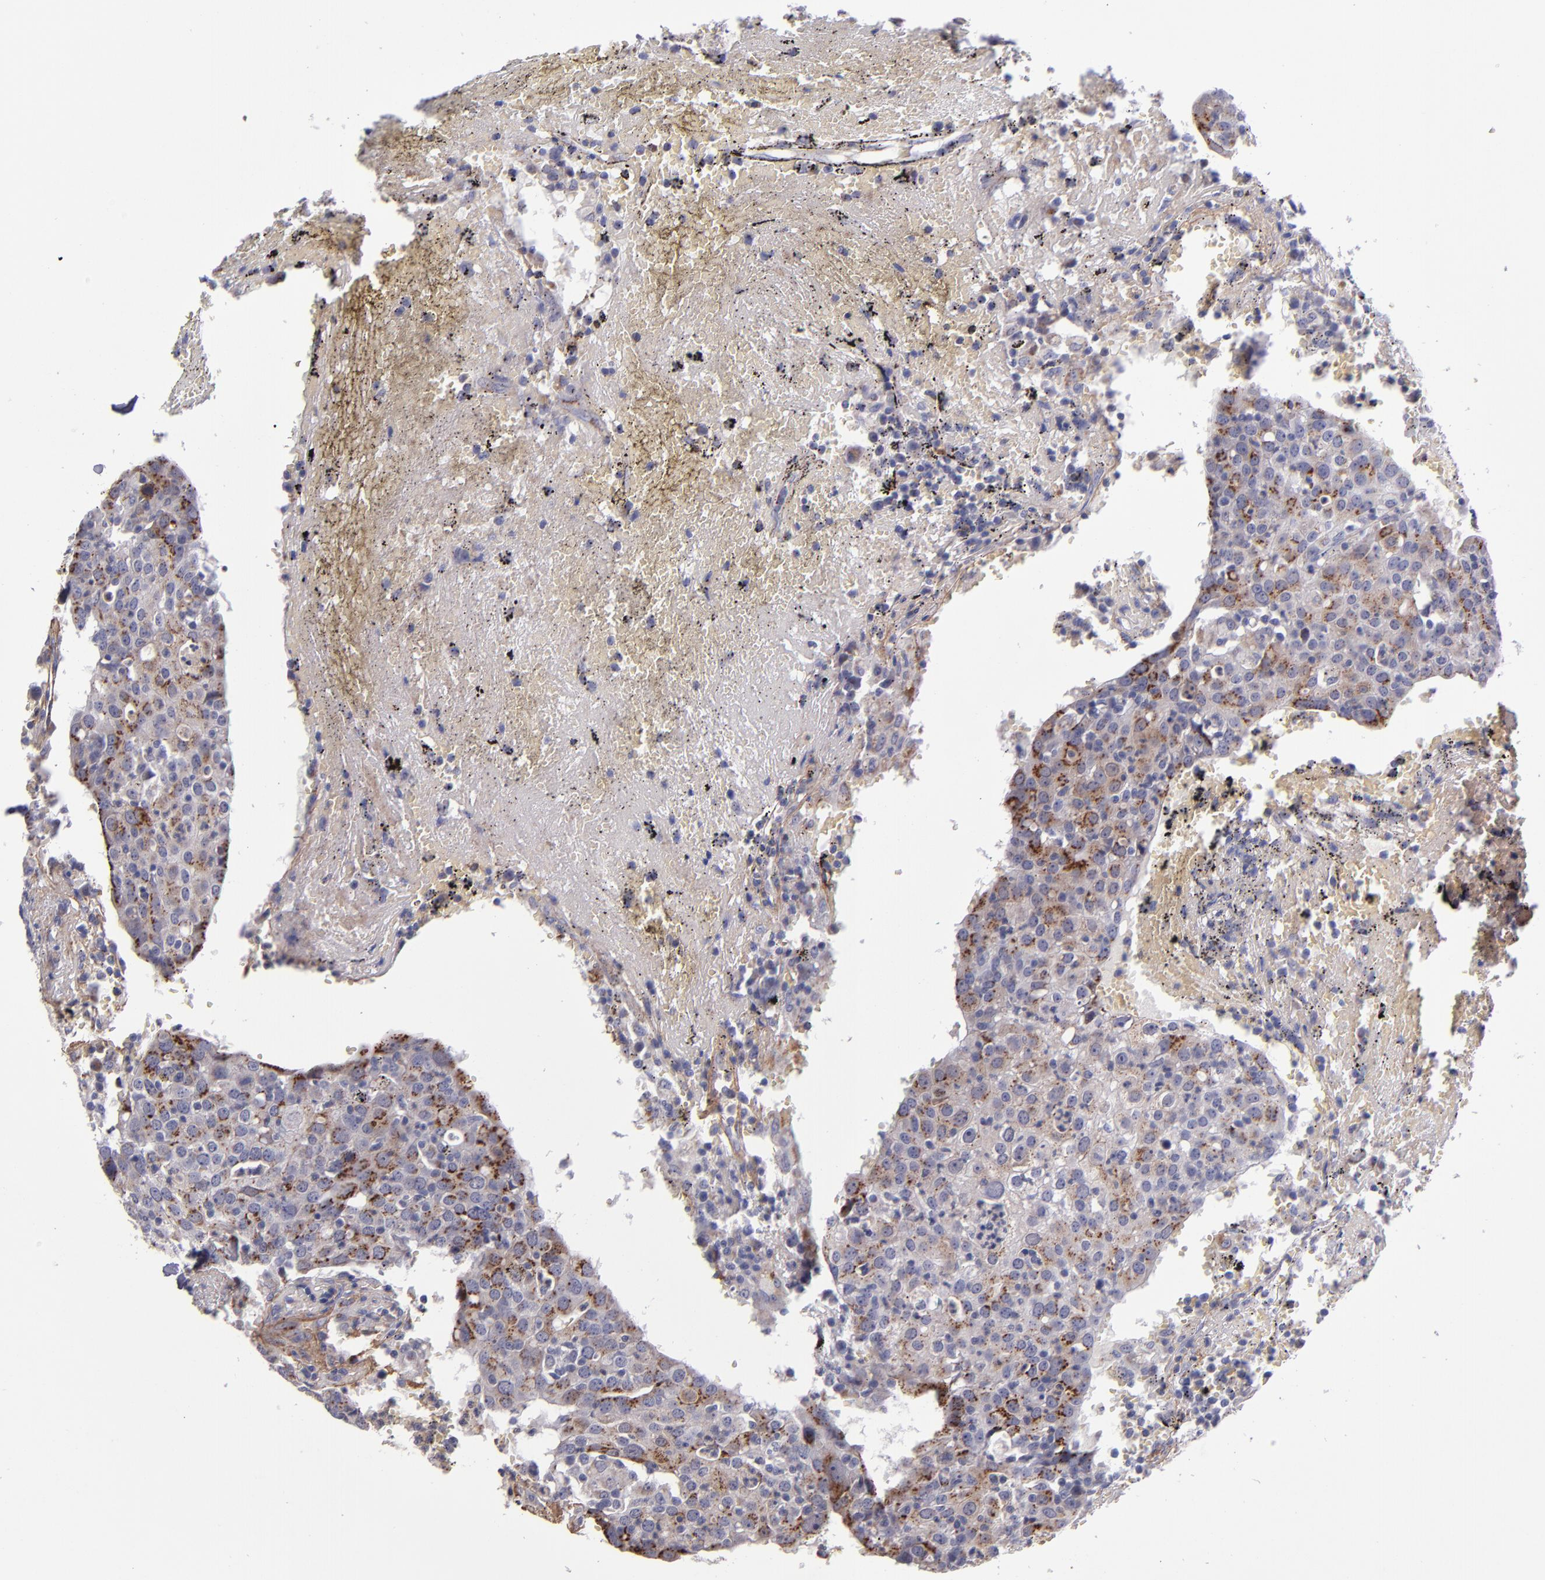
{"staining": {"intensity": "moderate", "quantity": "25%-75%", "location": "cytoplasmic/membranous"}, "tissue": "head and neck cancer", "cell_type": "Tumor cells", "image_type": "cancer", "snomed": [{"axis": "morphology", "description": "Adenocarcinoma, NOS"}, {"axis": "topography", "description": "Salivary gland"}, {"axis": "topography", "description": "Head-Neck"}], "caption": "DAB immunohistochemical staining of human head and neck cancer (adenocarcinoma) shows moderate cytoplasmic/membranous protein expression in about 25%-75% of tumor cells. The staining is performed using DAB brown chromogen to label protein expression. The nuclei are counter-stained blue using hematoxylin.", "gene": "RAB41", "patient": {"sex": "female", "age": 65}}